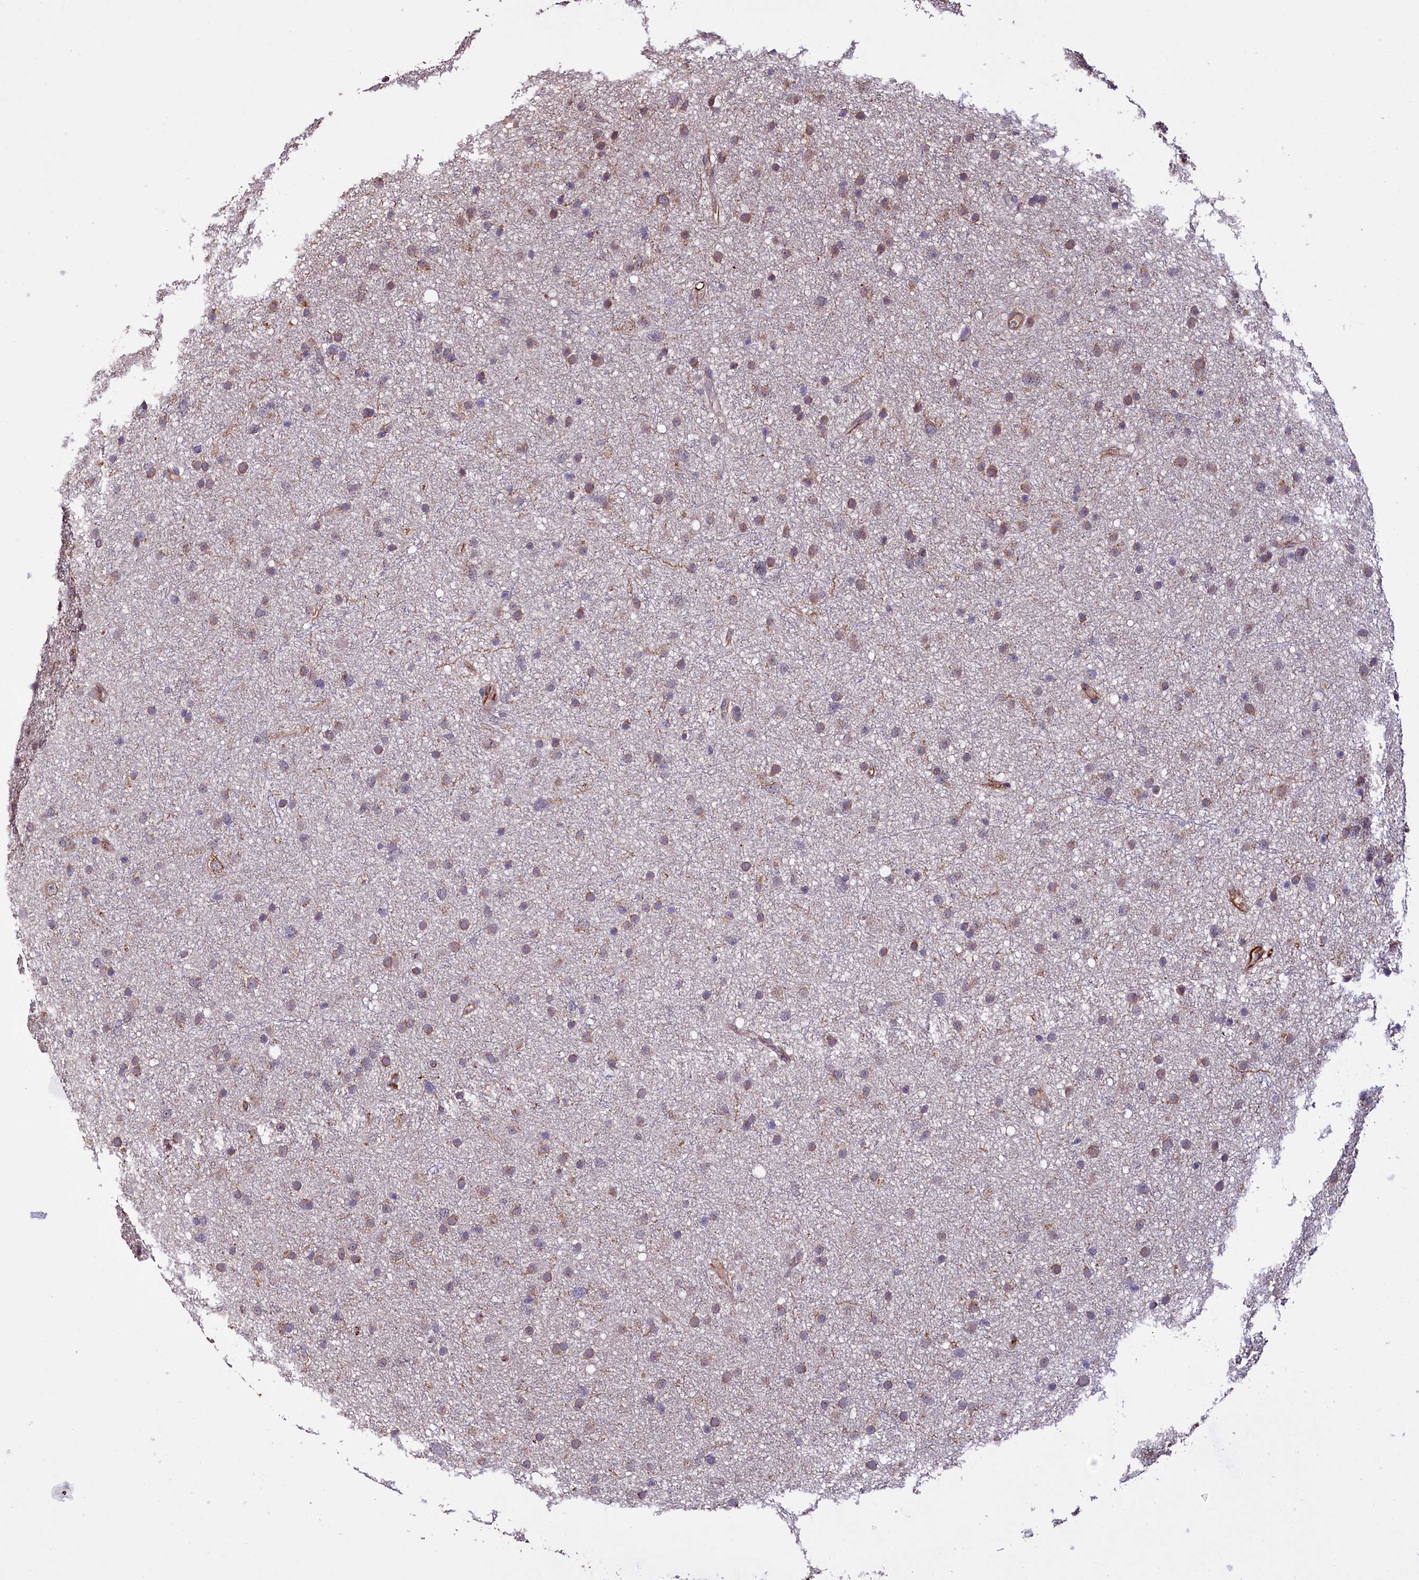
{"staining": {"intensity": "moderate", "quantity": ">75%", "location": "cytoplasmic/membranous"}, "tissue": "glioma", "cell_type": "Tumor cells", "image_type": "cancer", "snomed": [{"axis": "morphology", "description": "Glioma, malignant, Low grade"}, {"axis": "topography", "description": "Cerebral cortex"}], "caption": "This micrograph exhibits IHC staining of glioma, with medium moderate cytoplasmic/membranous positivity in approximately >75% of tumor cells.", "gene": "TTC12", "patient": {"sex": "female", "age": 39}}